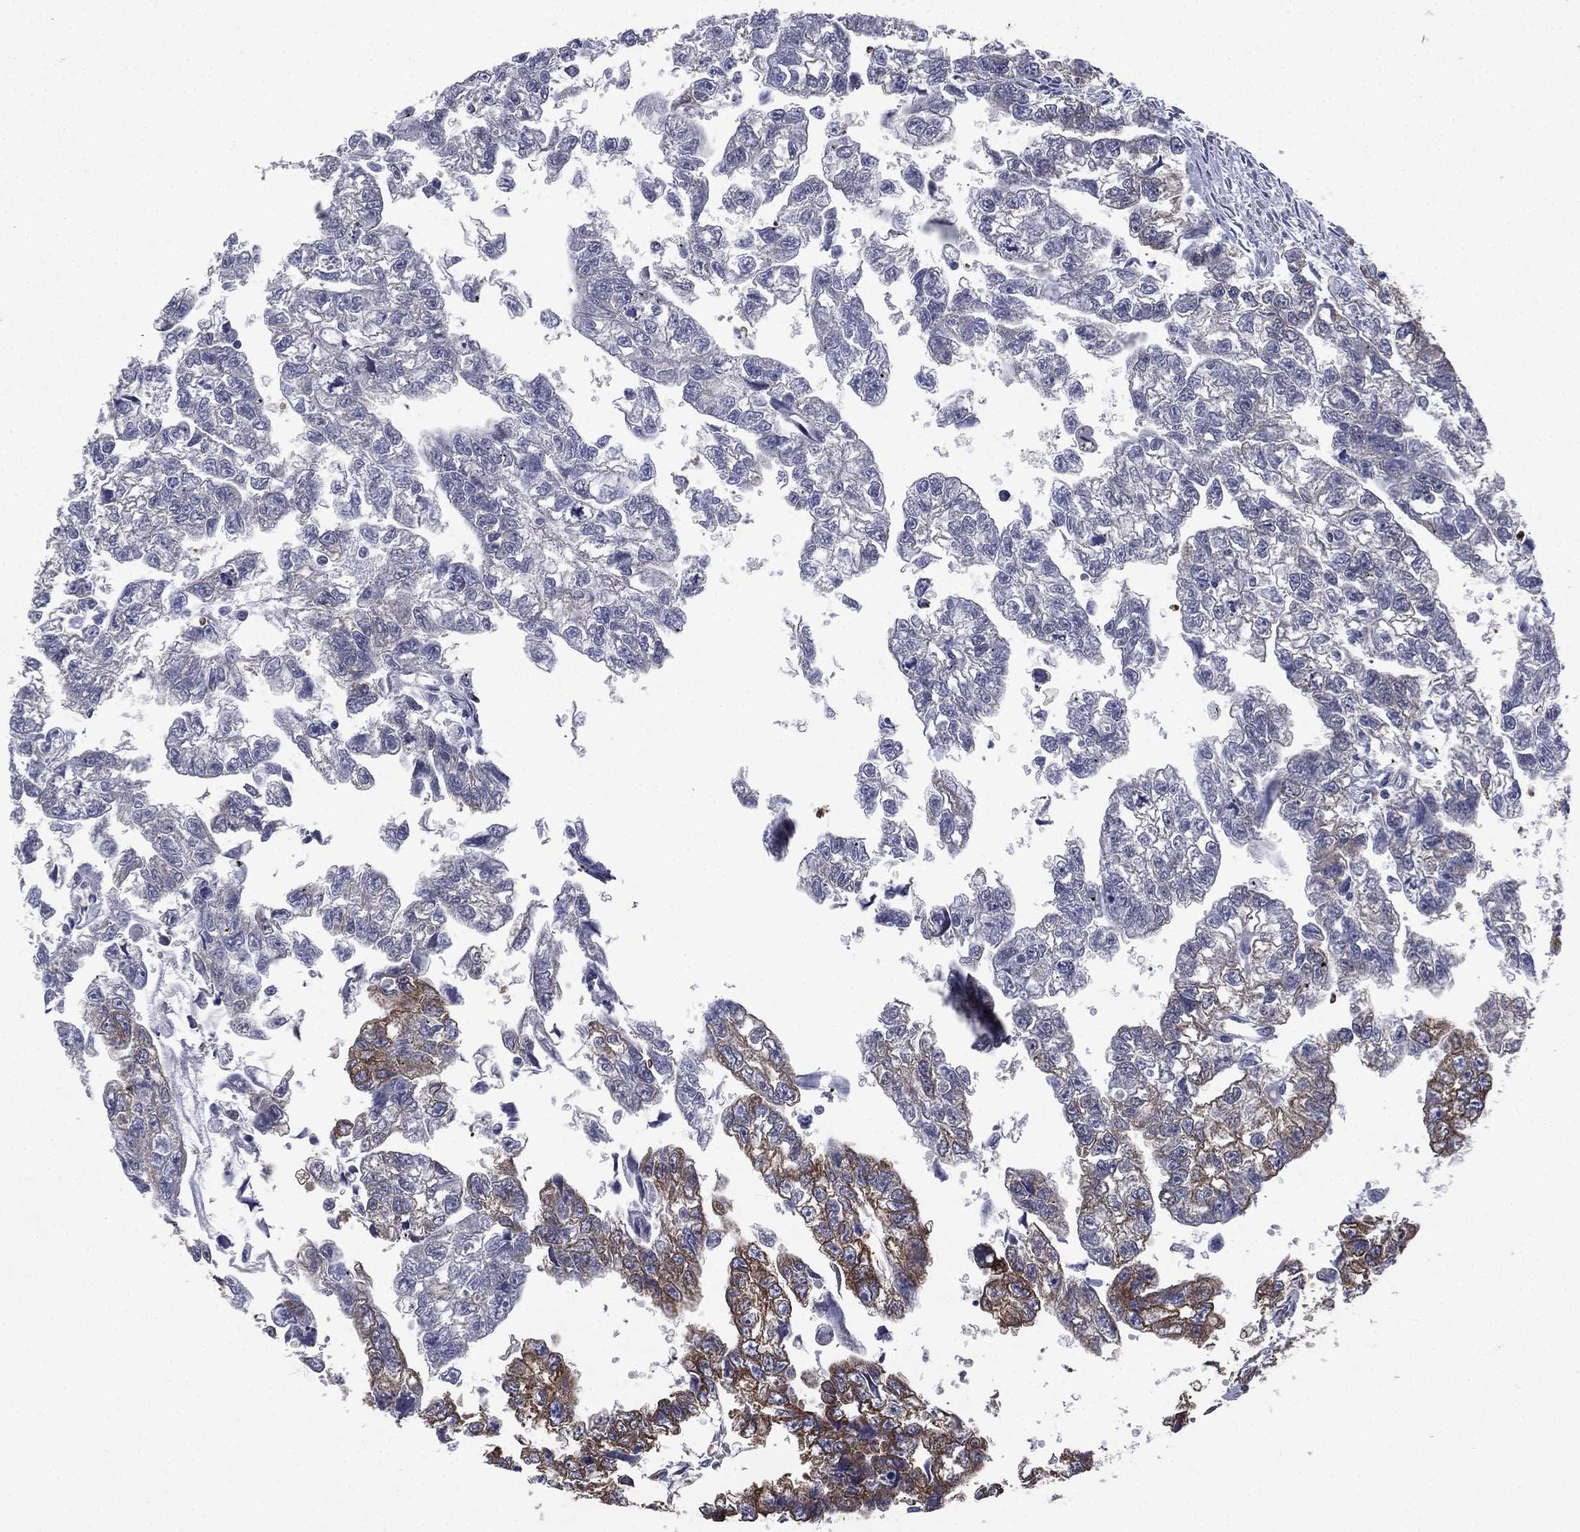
{"staining": {"intensity": "strong", "quantity": "<25%", "location": "cytoplasmic/membranous"}, "tissue": "testis cancer", "cell_type": "Tumor cells", "image_type": "cancer", "snomed": [{"axis": "morphology", "description": "Carcinoma, Embryonal, NOS"}, {"axis": "morphology", "description": "Teratoma, malignant, NOS"}, {"axis": "topography", "description": "Testis"}], "caption": "Protein expression analysis of testis cancer reveals strong cytoplasmic/membranous positivity in about <25% of tumor cells.", "gene": "FARSA", "patient": {"sex": "male", "age": 44}}